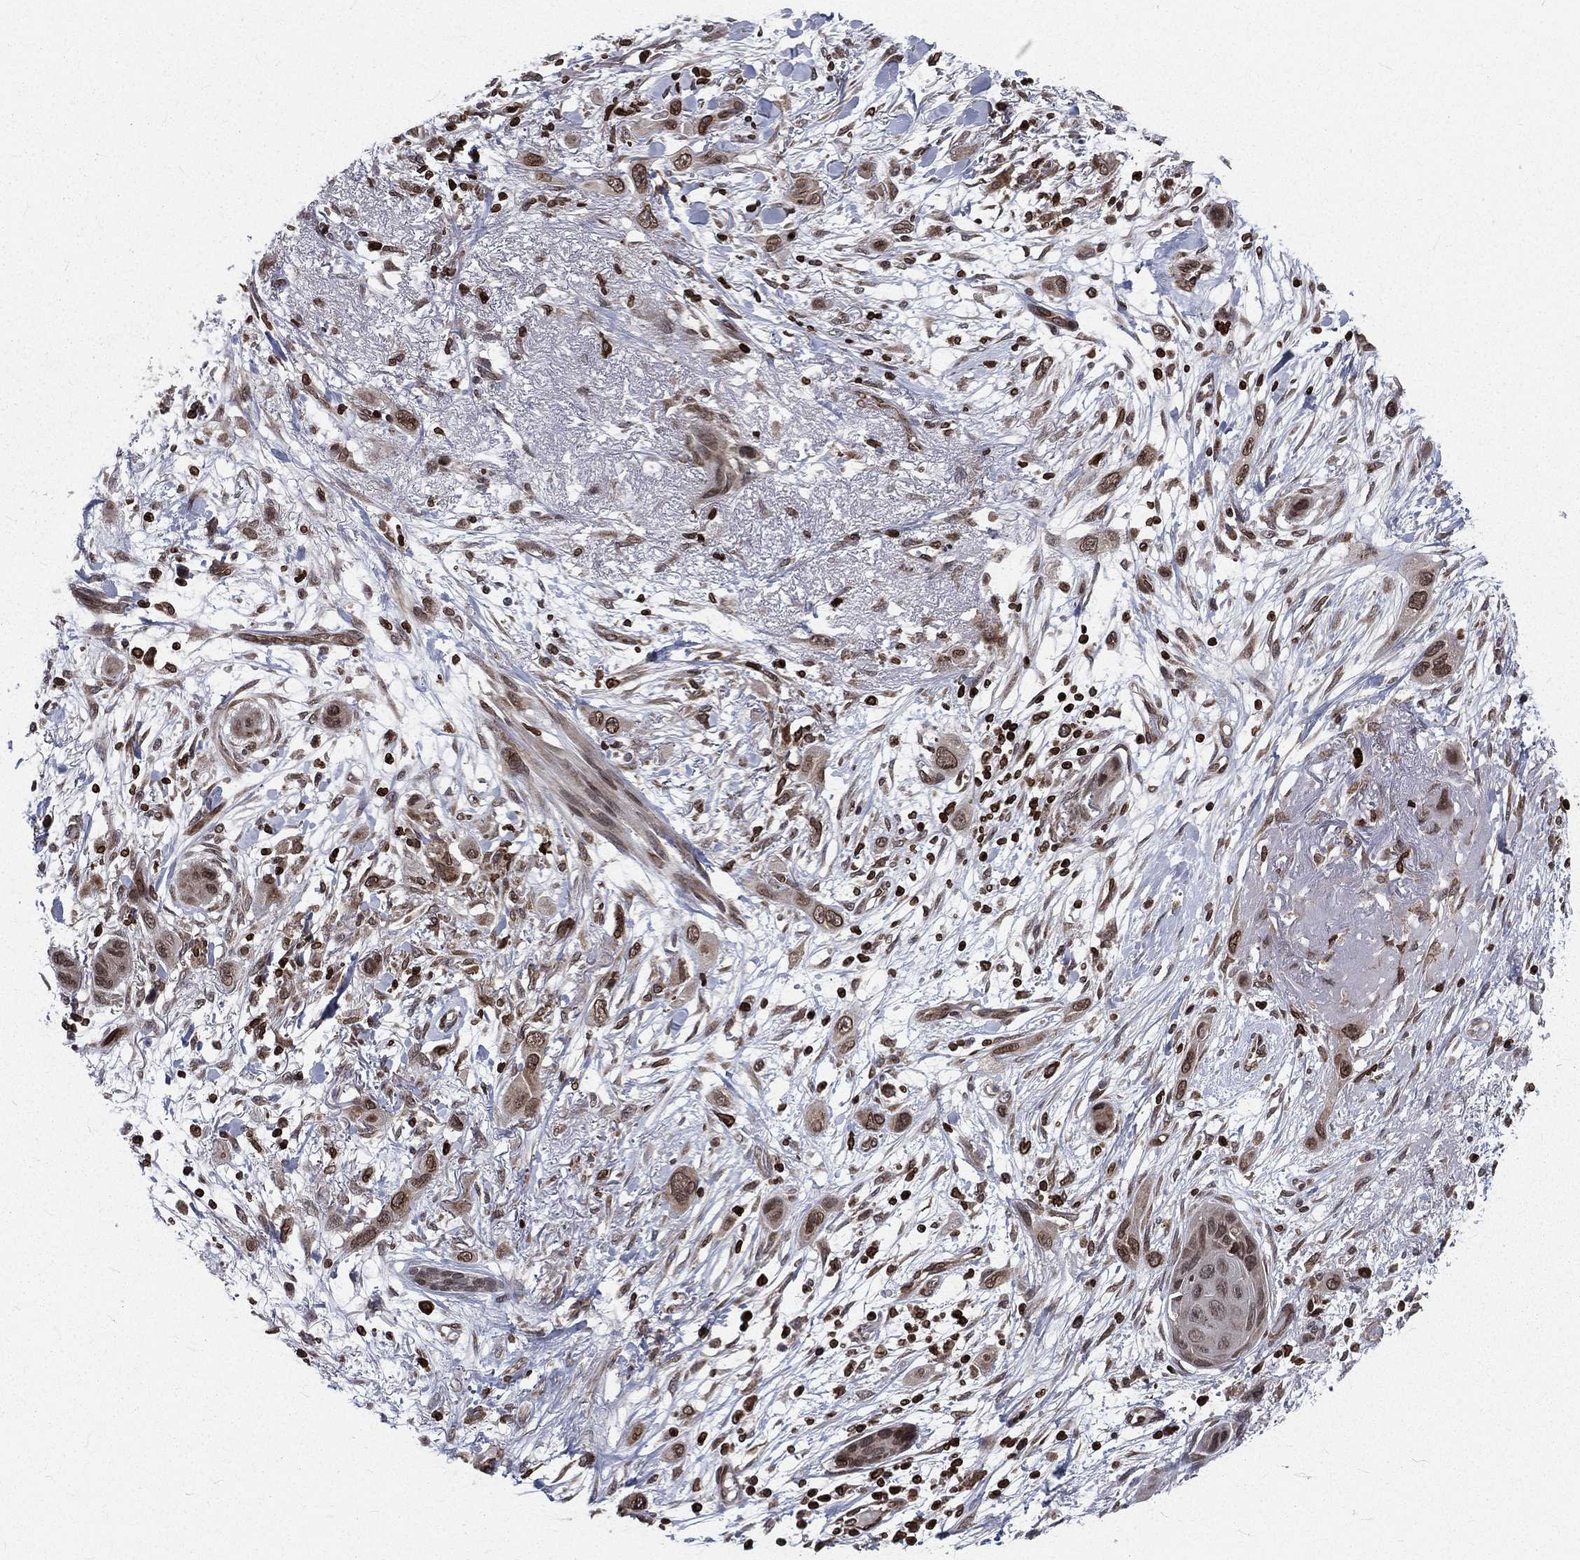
{"staining": {"intensity": "moderate", "quantity": "25%-75%", "location": "cytoplasmic/membranous,nuclear"}, "tissue": "skin cancer", "cell_type": "Tumor cells", "image_type": "cancer", "snomed": [{"axis": "morphology", "description": "Squamous cell carcinoma, NOS"}, {"axis": "topography", "description": "Skin"}], "caption": "Skin cancer stained with immunohistochemistry (IHC) demonstrates moderate cytoplasmic/membranous and nuclear staining in approximately 25%-75% of tumor cells. The staining was performed using DAB to visualize the protein expression in brown, while the nuclei were stained in blue with hematoxylin (Magnification: 20x).", "gene": "LBR", "patient": {"sex": "male", "age": 79}}